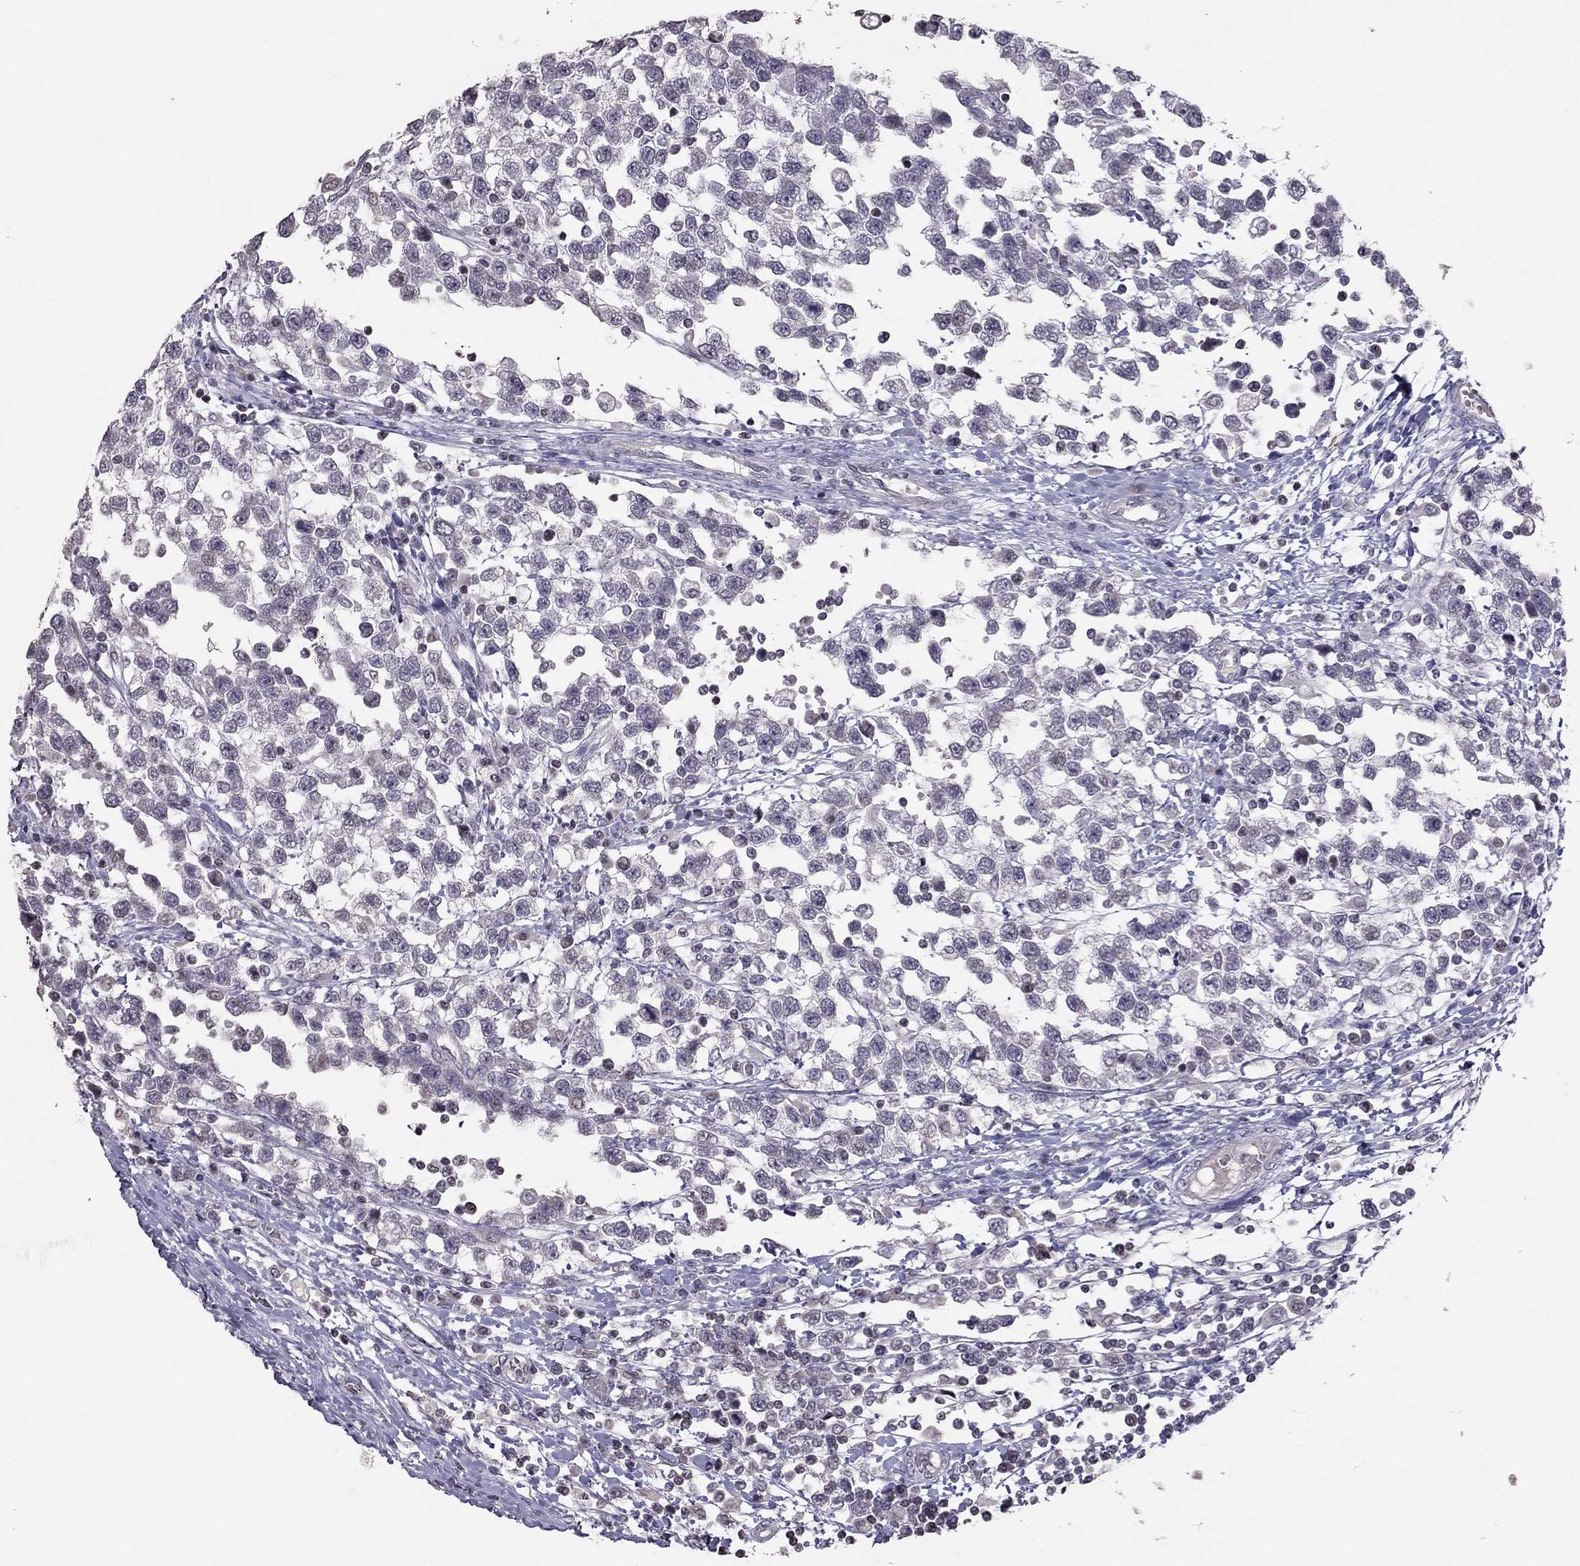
{"staining": {"intensity": "negative", "quantity": "none", "location": "none"}, "tissue": "testis cancer", "cell_type": "Tumor cells", "image_type": "cancer", "snomed": [{"axis": "morphology", "description": "Seminoma, NOS"}, {"axis": "topography", "description": "Testis"}], "caption": "The photomicrograph demonstrates no staining of tumor cells in testis cancer. (DAB (3,3'-diaminobenzidine) IHC with hematoxylin counter stain).", "gene": "TSHB", "patient": {"sex": "male", "age": 34}}